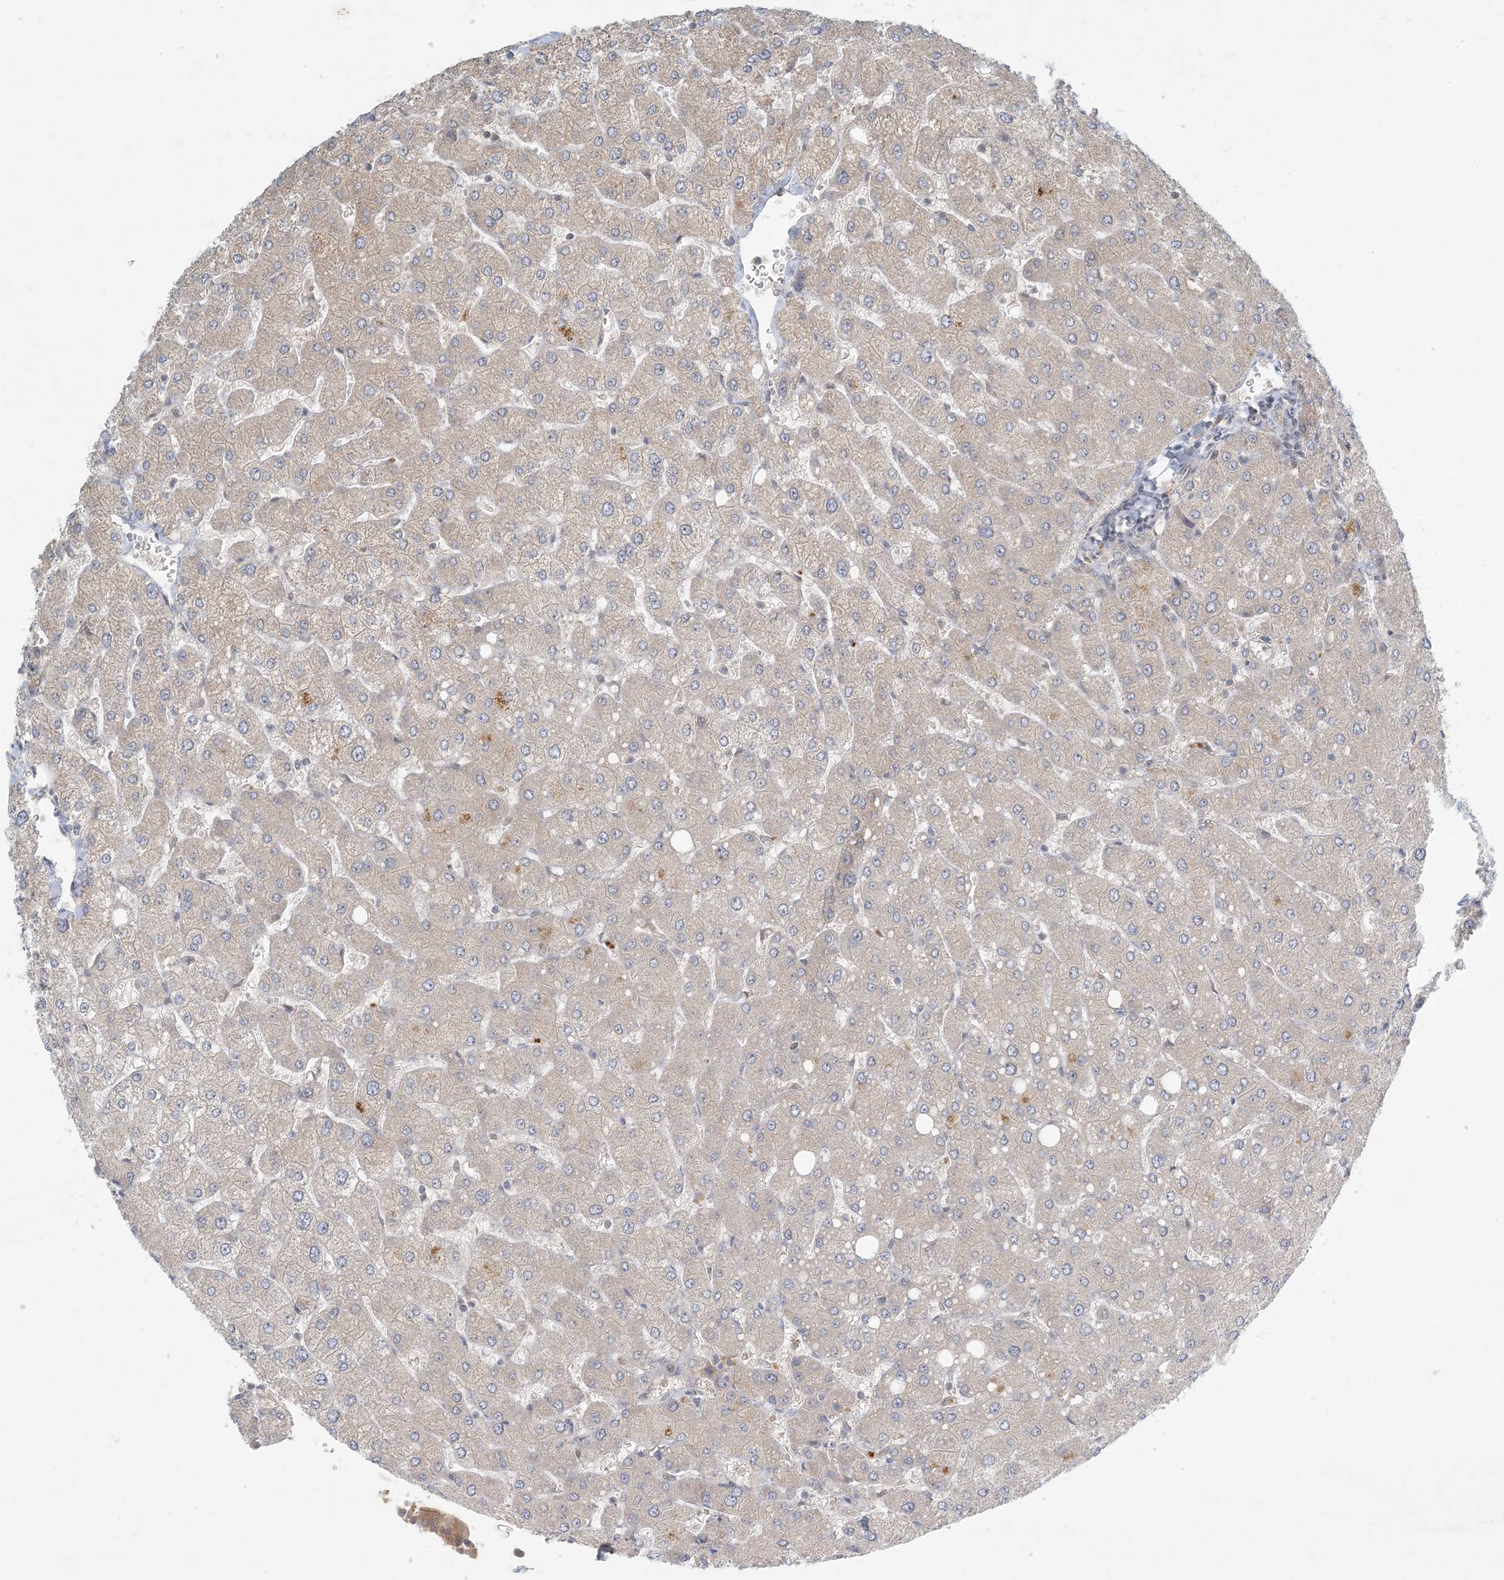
{"staining": {"intensity": "weak", "quantity": ">75%", "location": "cytoplasmic/membranous"}, "tissue": "liver", "cell_type": "Cholangiocytes", "image_type": "normal", "snomed": [{"axis": "morphology", "description": "Normal tissue, NOS"}, {"axis": "topography", "description": "Liver"}], "caption": "Protein staining of normal liver exhibits weak cytoplasmic/membranous staining in approximately >75% of cholangiocytes. Nuclei are stained in blue.", "gene": "OBI1", "patient": {"sex": "male", "age": 55}}